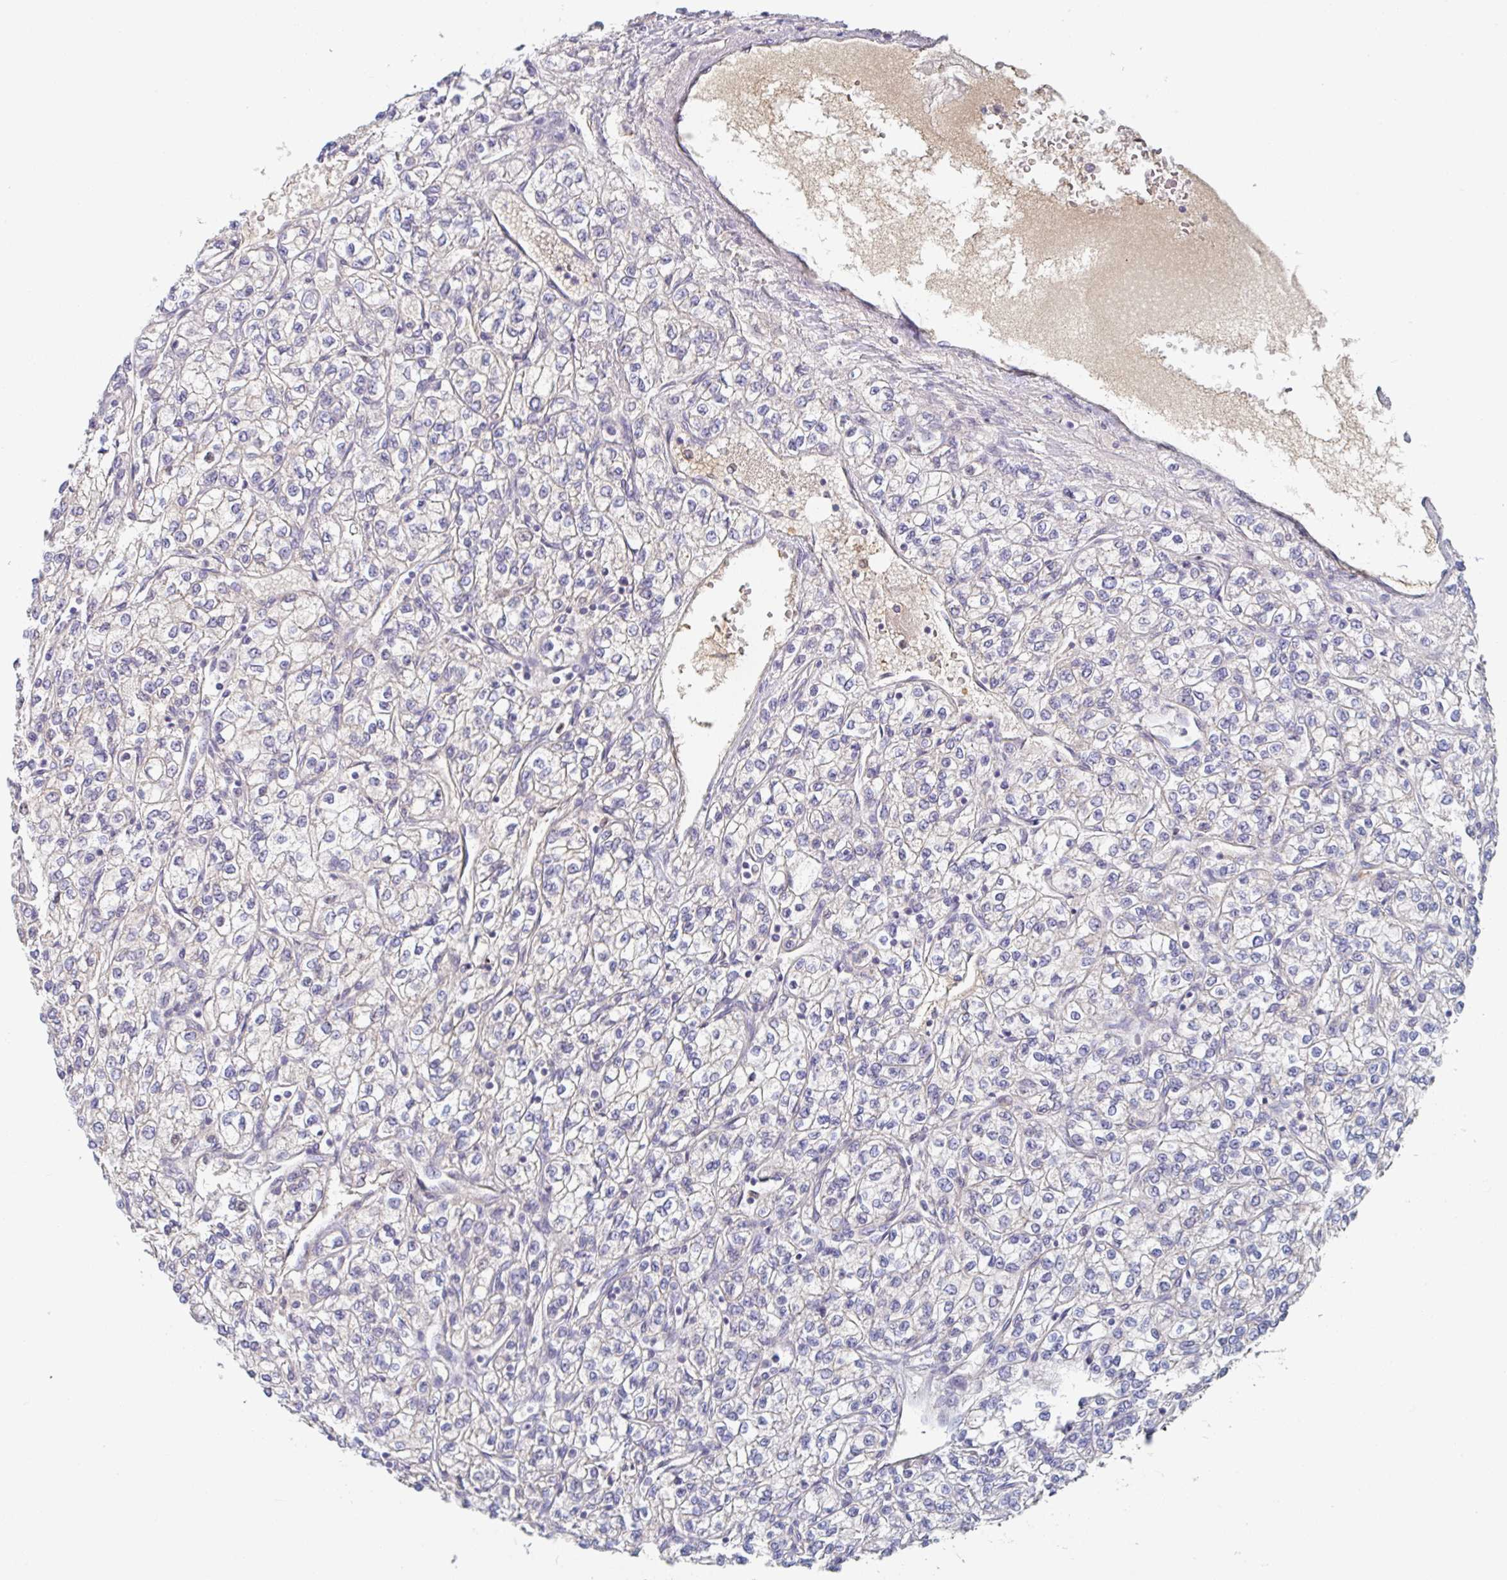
{"staining": {"intensity": "moderate", "quantity": "<25%", "location": "cytoplasmic/membranous,nuclear"}, "tissue": "renal cancer", "cell_type": "Tumor cells", "image_type": "cancer", "snomed": [{"axis": "morphology", "description": "Adenocarcinoma, NOS"}, {"axis": "topography", "description": "Kidney"}], "caption": "Immunohistochemistry (IHC) (DAB (3,3'-diaminobenzidine)) staining of human renal cancer exhibits moderate cytoplasmic/membranous and nuclear protein staining in approximately <25% of tumor cells. Immunohistochemistry stains the protein in brown and the nuclei are stained blue.", "gene": "AMPD2", "patient": {"sex": "male", "age": 80}}